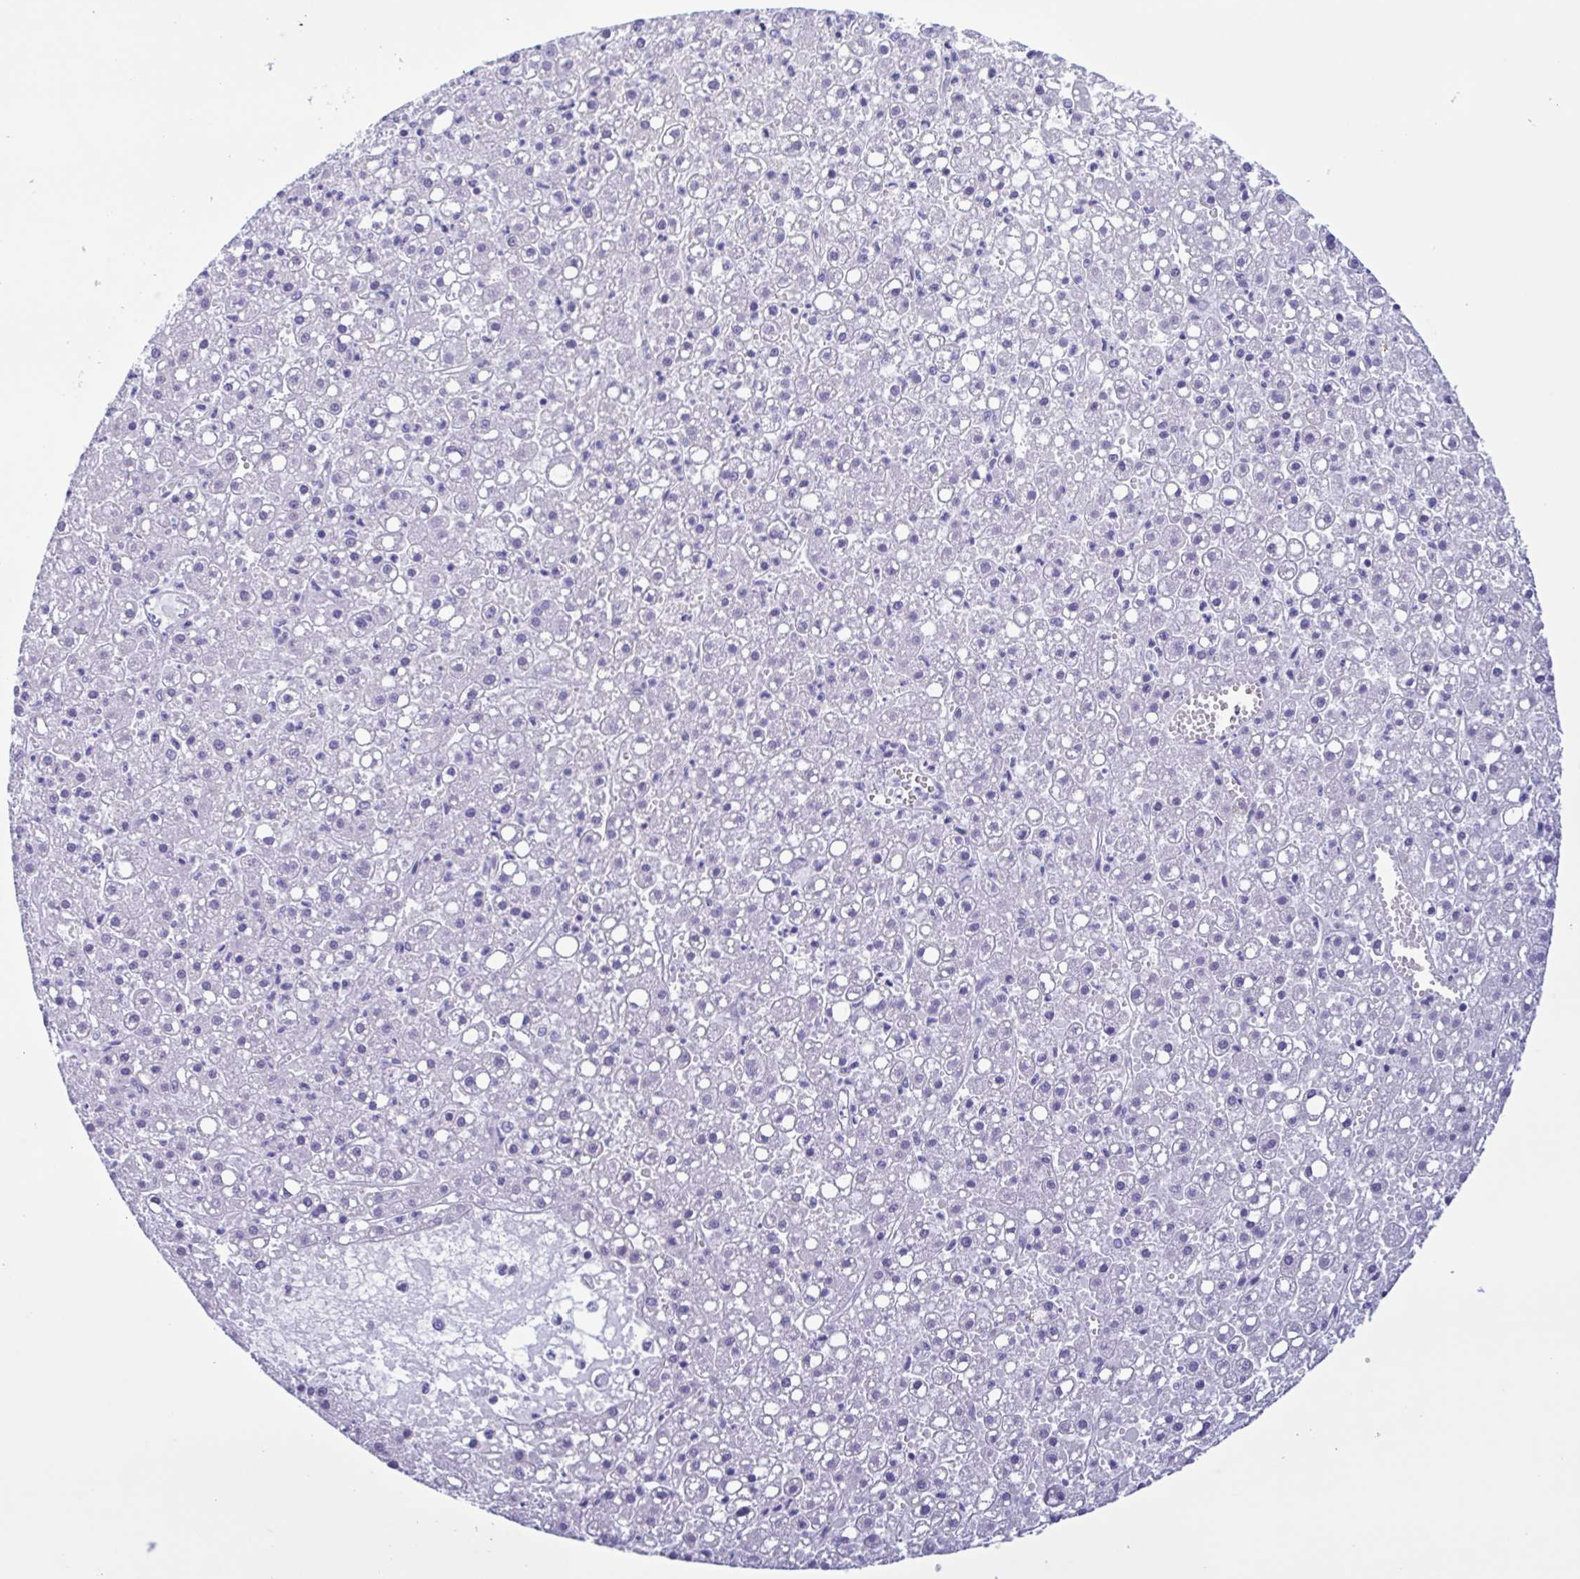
{"staining": {"intensity": "negative", "quantity": "none", "location": "none"}, "tissue": "liver cancer", "cell_type": "Tumor cells", "image_type": "cancer", "snomed": [{"axis": "morphology", "description": "Carcinoma, Hepatocellular, NOS"}, {"axis": "topography", "description": "Liver"}], "caption": "Liver cancer (hepatocellular carcinoma) was stained to show a protein in brown. There is no significant positivity in tumor cells.", "gene": "TSPY2", "patient": {"sex": "male", "age": 67}}